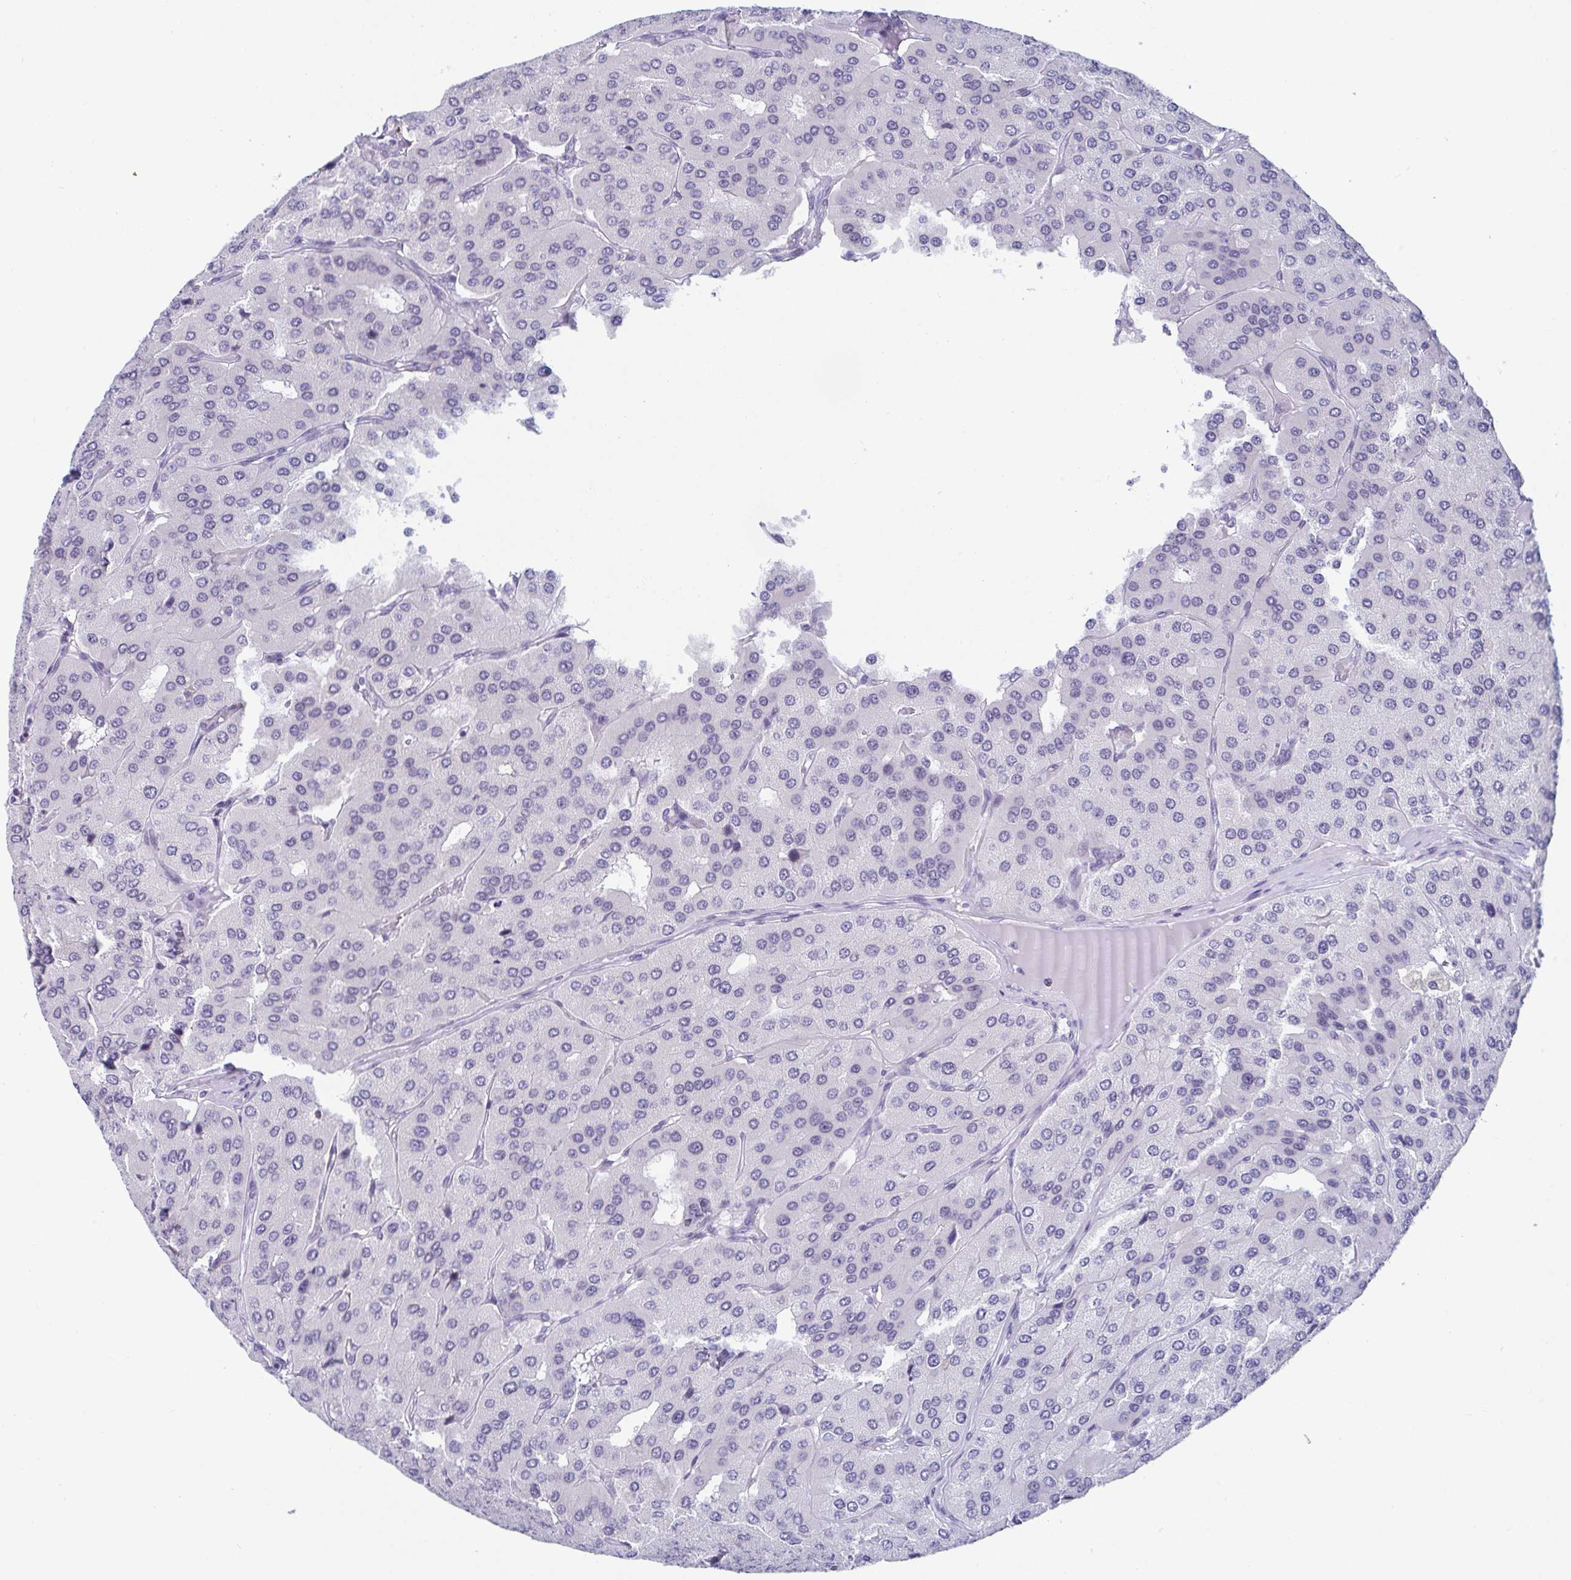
{"staining": {"intensity": "negative", "quantity": "none", "location": "none"}, "tissue": "parathyroid gland", "cell_type": "Glandular cells", "image_type": "normal", "snomed": [{"axis": "morphology", "description": "Normal tissue, NOS"}, {"axis": "morphology", "description": "Adenoma, NOS"}, {"axis": "topography", "description": "Parathyroid gland"}], "caption": "Protein analysis of benign parathyroid gland exhibits no significant expression in glandular cells. The staining is performed using DAB (3,3'-diaminobenzidine) brown chromogen with nuclei counter-stained in using hematoxylin.", "gene": "WDR72", "patient": {"sex": "female", "age": 86}}